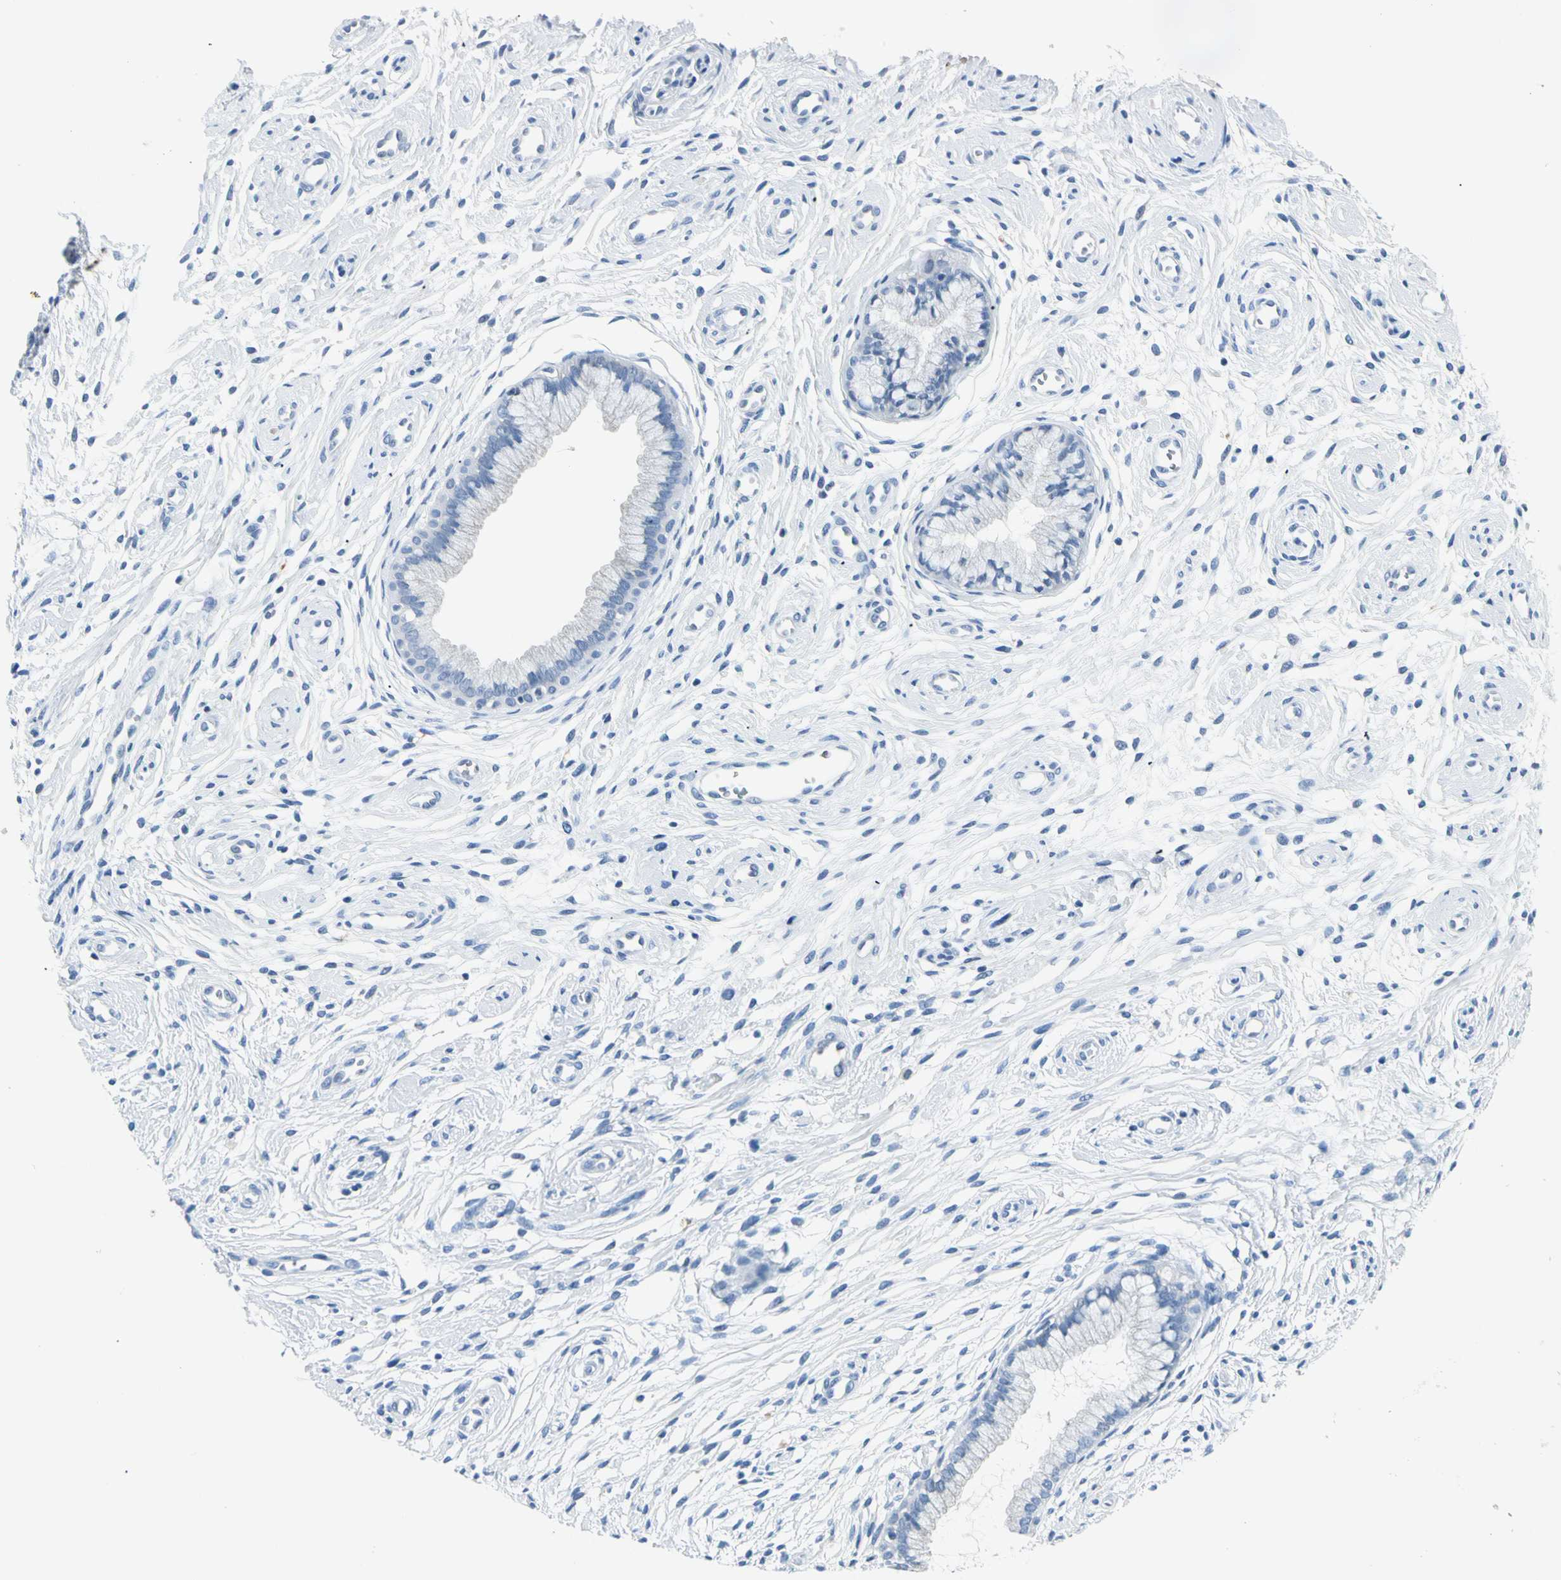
{"staining": {"intensity": "negative", "quantity": "none", "location": "none"}, "tissue": "cervix", "cell_type": "Glandular cells", "image_type": "normal", "snomed": [{"axis": "morphology", "description": "Normal tissue, NOS"}, {"axis": "topography", "description": "Cervix"}], "caption": "Protein analysis of benign cervix demonstrates no significant positivity in glandular cells.", "gene": "CA1", "patient": {"sex": "female", "age": 39}}